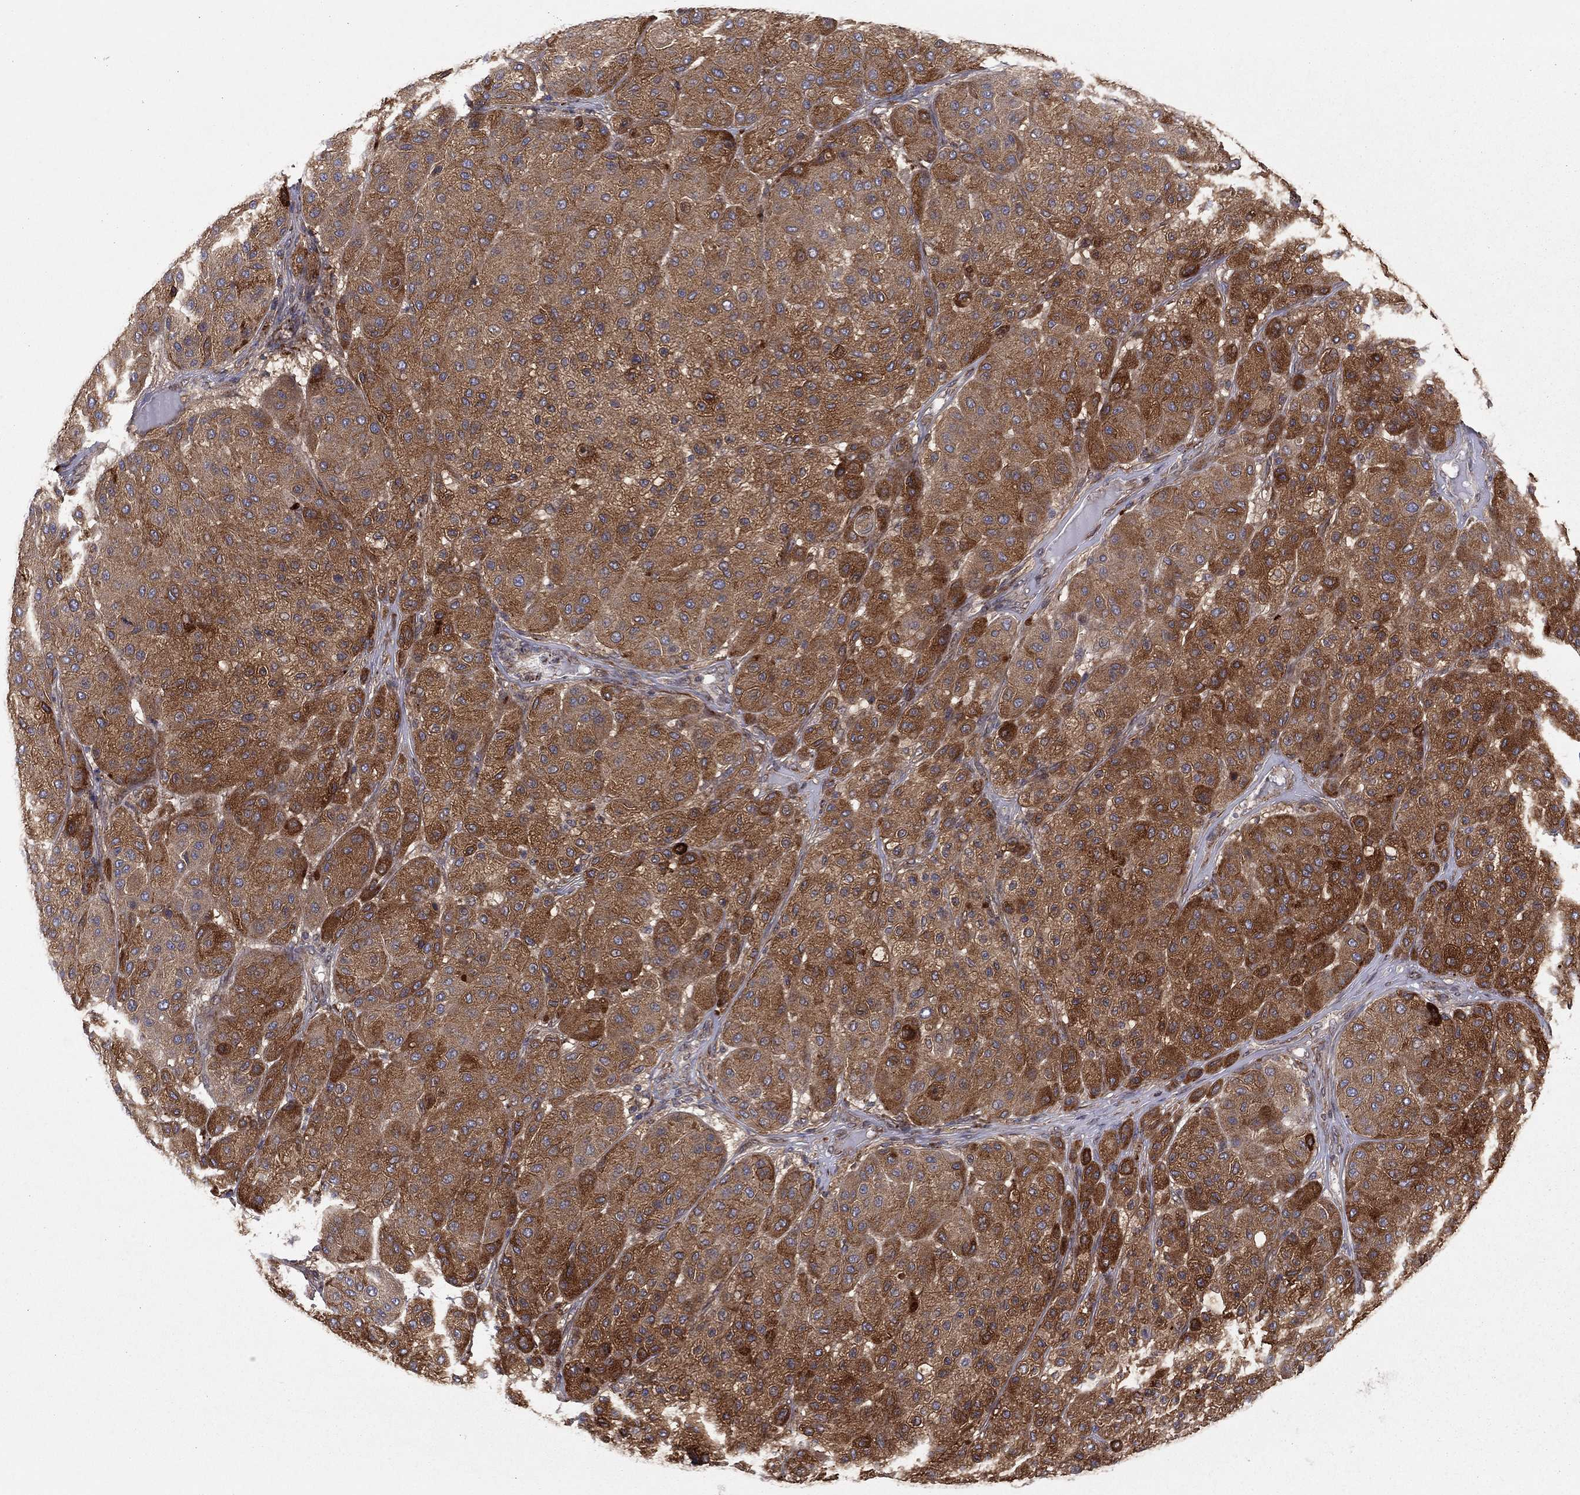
{"staining": {"intensity": "strong", "quantity": "25%-75%", "location": "cytoplasmic/membranous"}, "tissue": "melanoma", "cell_type": "Tumor cells", "image_type": "cancer", "snomed": [{"axis": "morphology", "description": "Malignant melanoma, Metastatic site"}, {"axis": "topography", "description": "Smooth muscle"}], "caption": "This is an image of immunohistochemistry staining of malignant melanoma (metastatic site), which shows strong positivity in the cytoplasmic/membranous of tumor cells.", "gene": "YIF1A", "patient": {"sex": "male", "age": 41}}